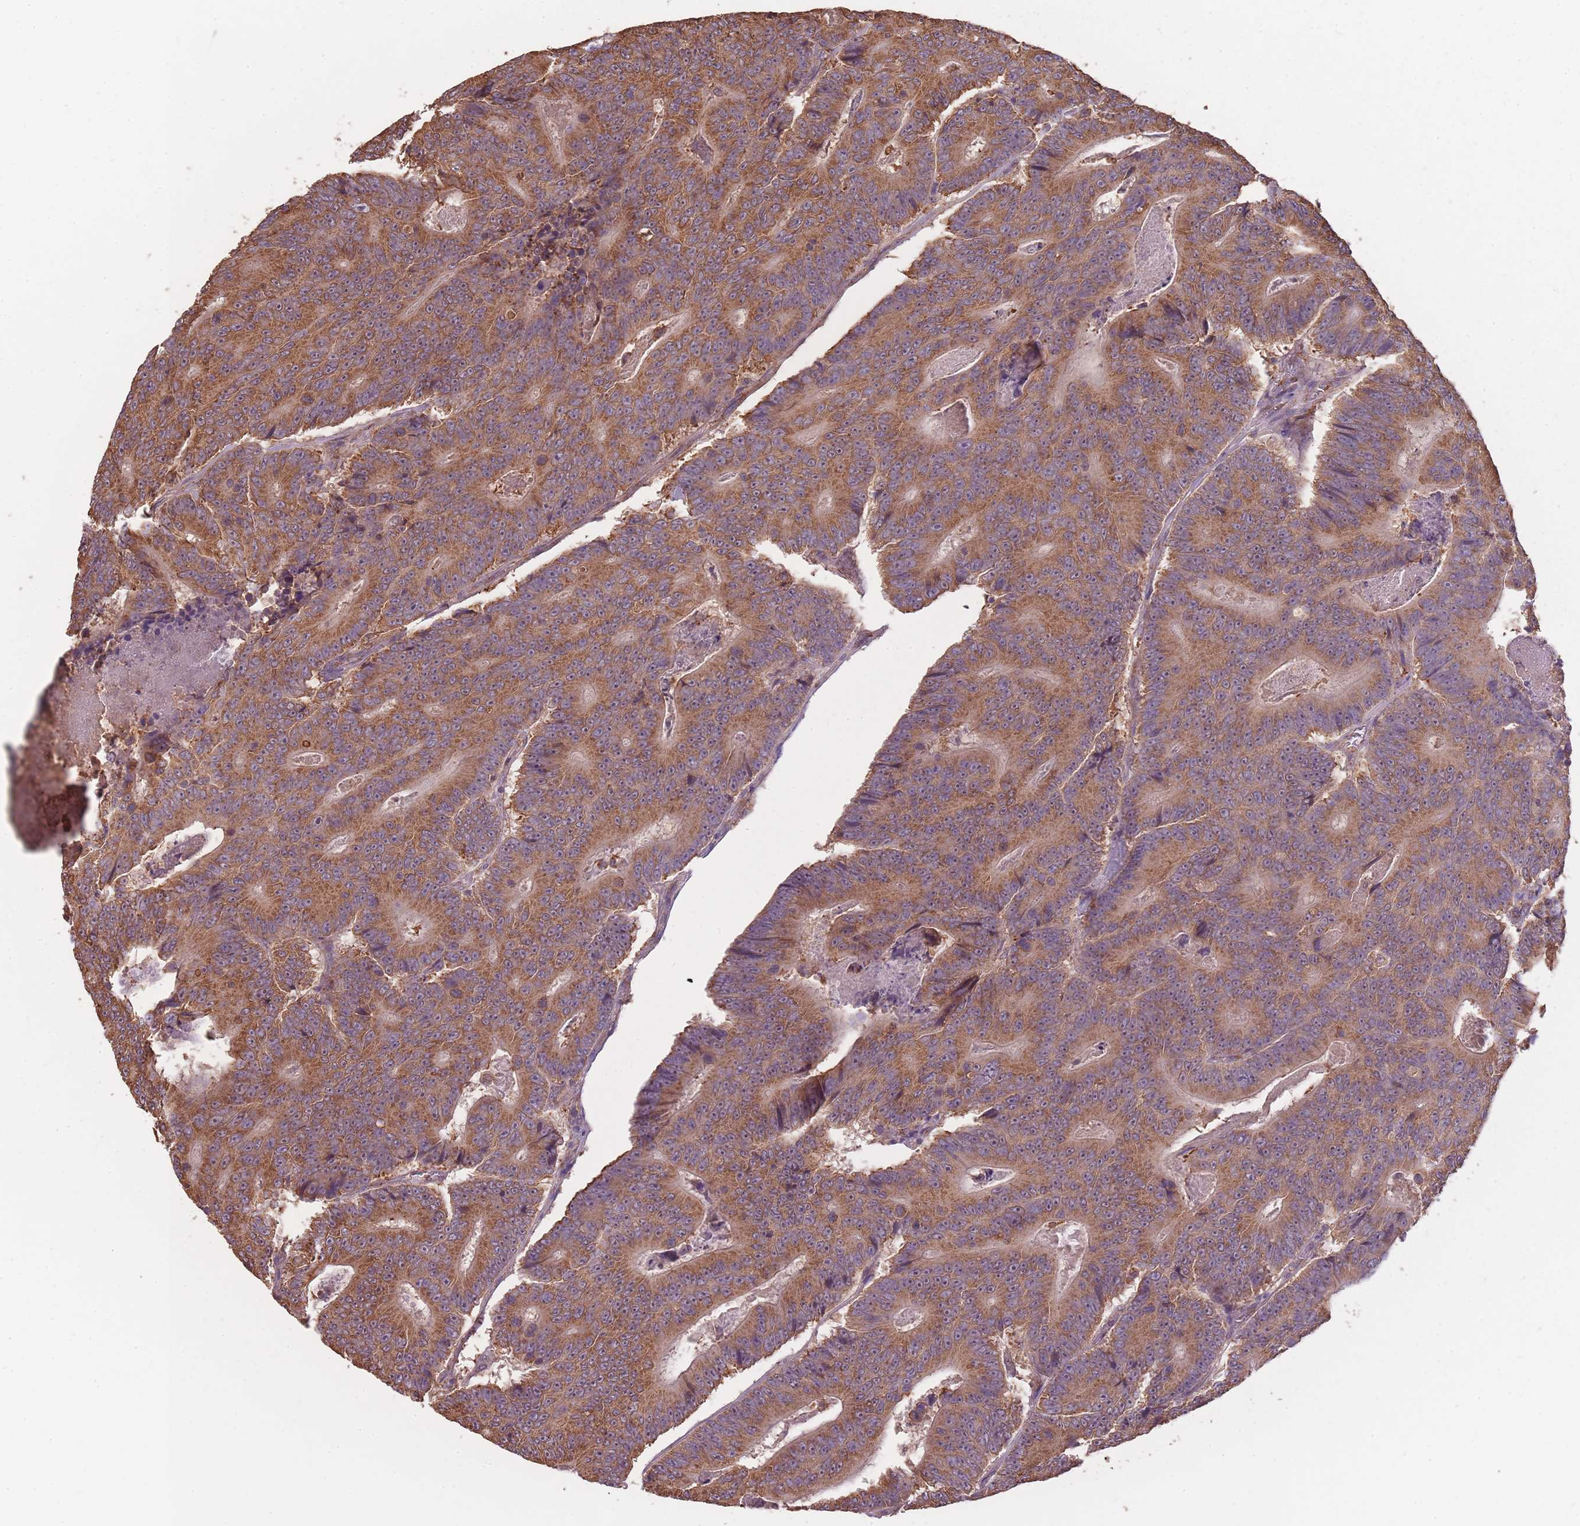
{"staining": {"intensity": "strong", "quantity": ">75%", "location": "cytoplasmic/membranous"}, "tissue": "colorectal cancer", "cell_type": "Tumor cells", "image_type": "cancer", "snomed": [{"axis": "morphology", "description": "Adenocarcinoma, NOS"}, {"axis": "topography", "description": "Colon"}], "caption": "A high amount of strong cytoplasmic/membranous expression is appreciated in about >75% of tumor cells in colorectal cancer tissue.", "gene": "SANBR", "patient": {"sex": "male", "age": 83}}